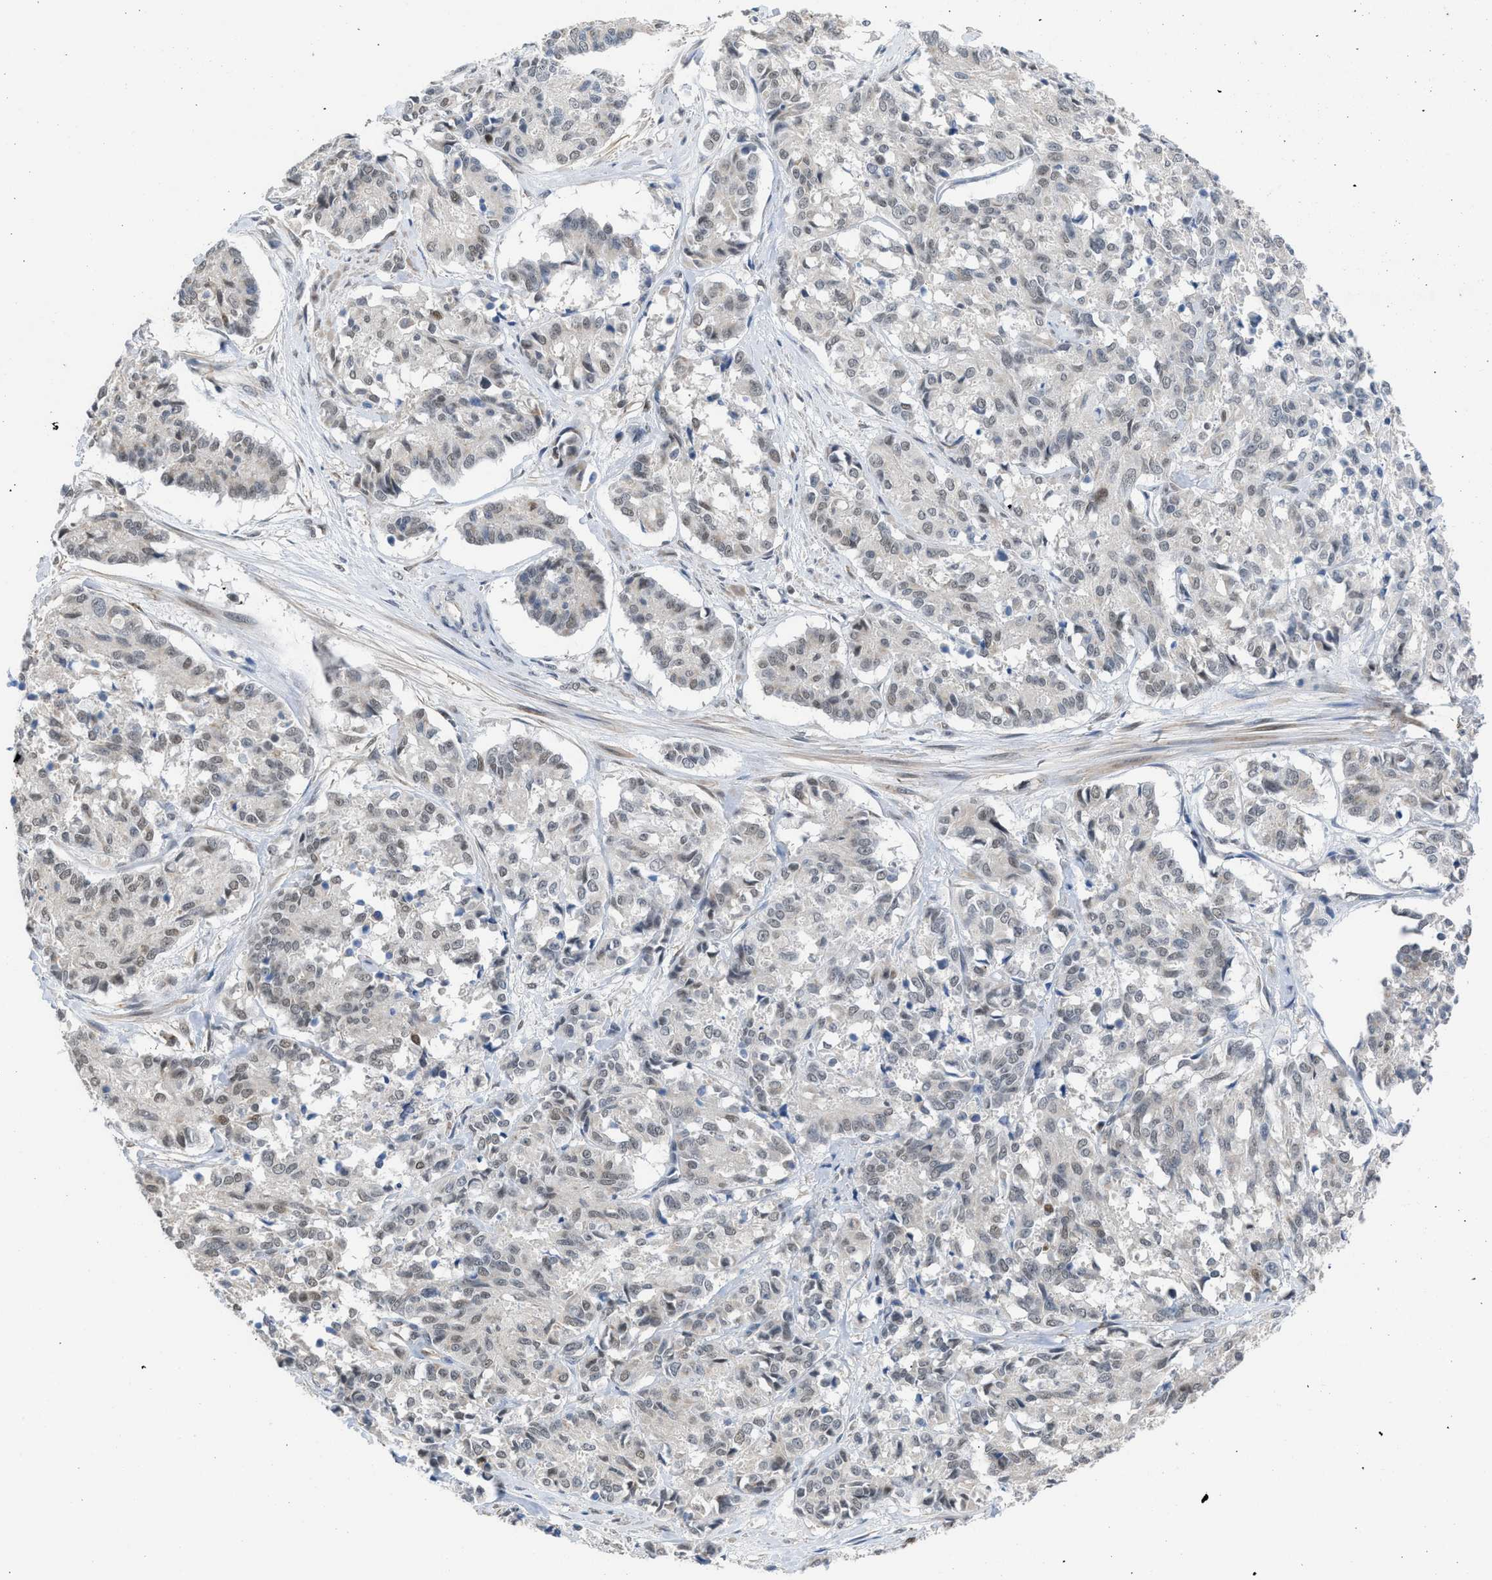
{"staining": {"intensity": "weak", "quantity": "25%-75%", "location": "nuclear"}, "tissue": "cervical cancer", "cell_type": "Tumor cells", "image_type": "cancer", "snomed": [{"axis": "morphology", "description": "Squamous cell carcinoma, NOS"}, {"axis": "topography", "description": "Cervix"}], "caption": "This micrograph displays squamous cell carcinoma (cervical) stained with IHC to label a protein in brown. The nuclear of tumor cells show weak positivity for the protein. Nuclei are counter-stained blue.", "gene": "TERF2IP", "patient": {"sex": "female", "age": 35}}